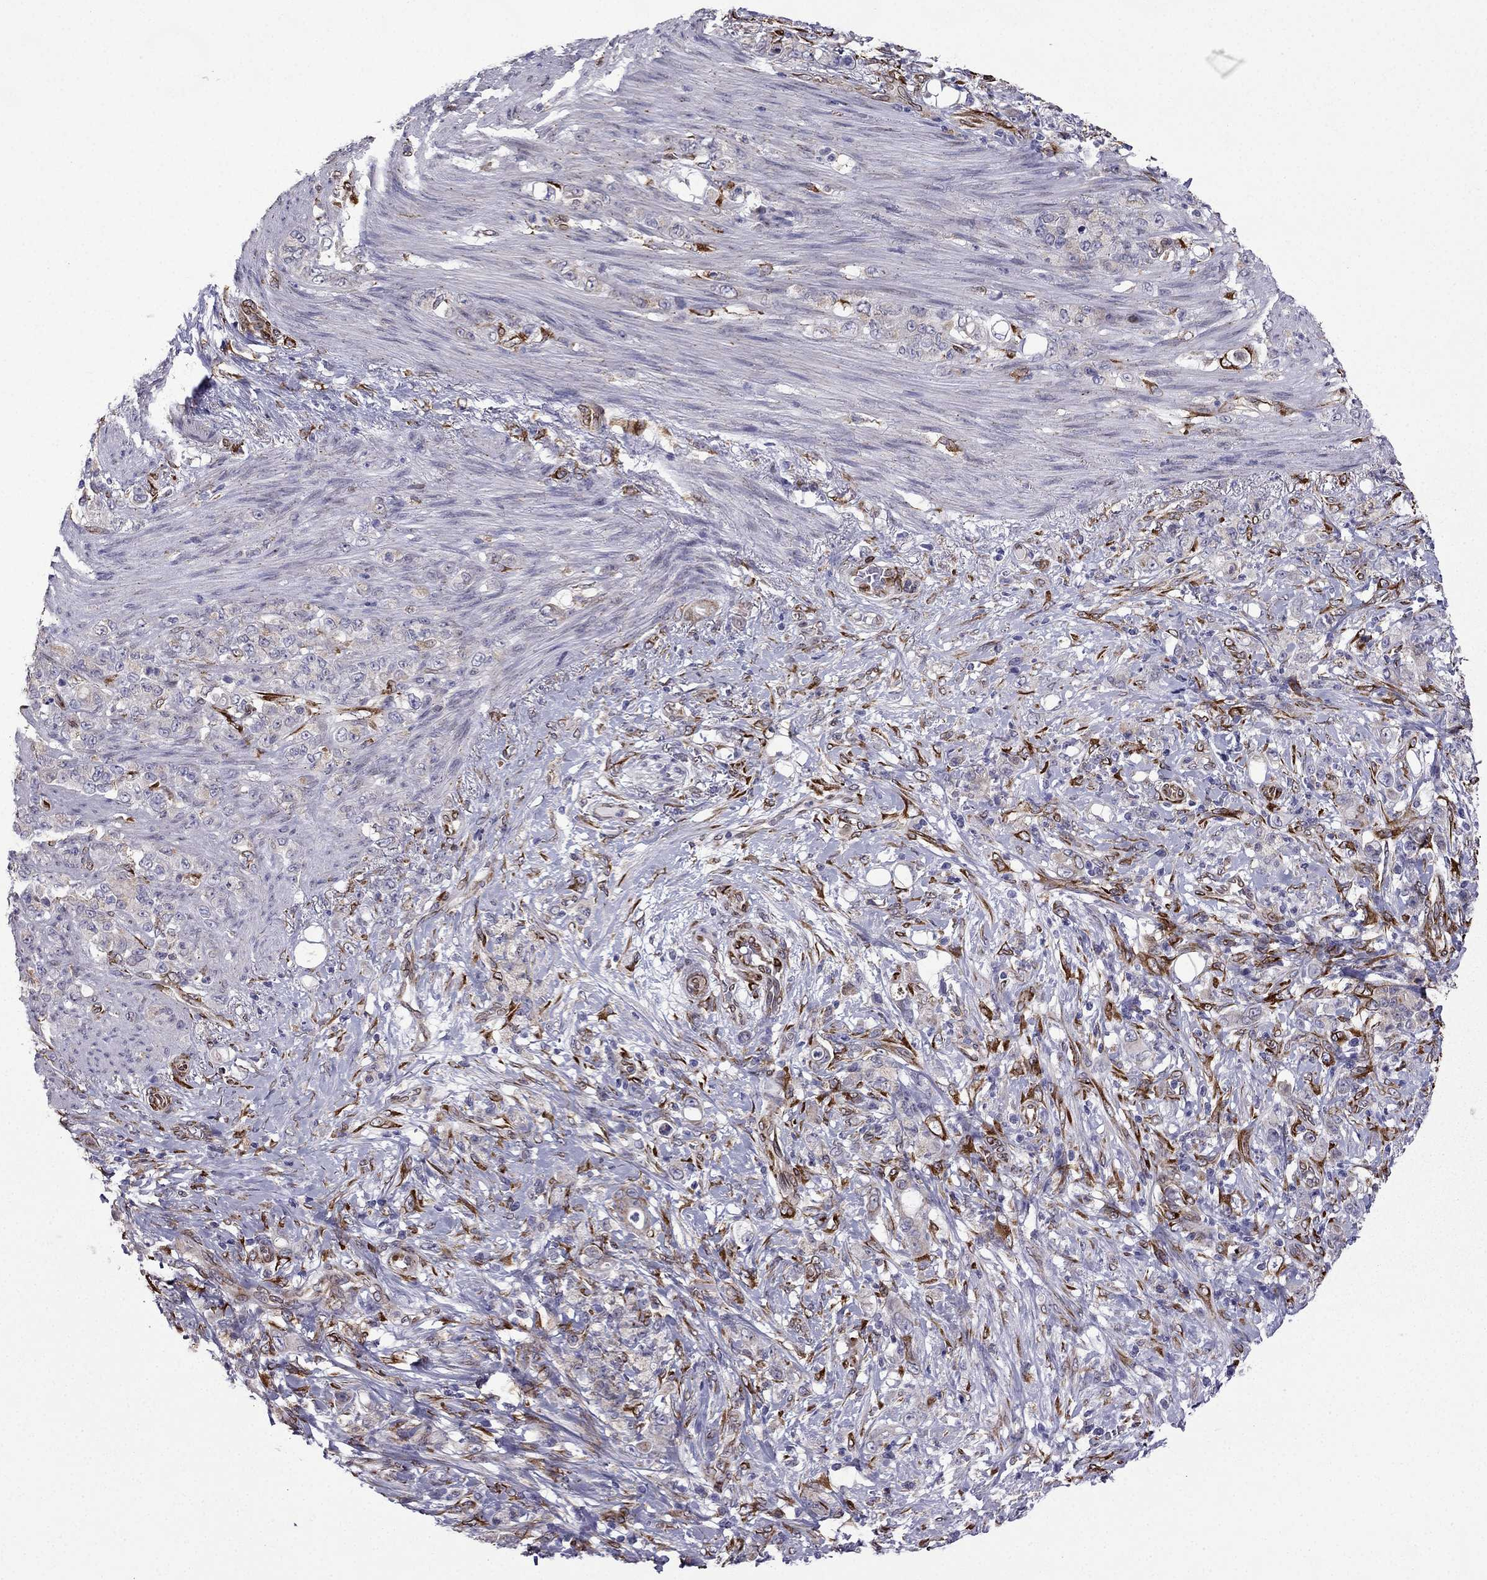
{"staining": {"intensity": "negative", "quantity": "none", "location": "none"}, "tissue": "stomach cancer", "cell_type": "Tumor cells", "image_type": "cancer", "snomed": [{"axis": "morphology", "description": "Adenocarcinoma, NOS"}, {"axis": "topography", "description": "Stomach"}], "caption": "High magnification brightfield microscopy of stomach cancer stained with DAB (3,3'-diaminobenzidine) (brown) and counterstained with hematoxylin (blue): tumor cells show no significant staining.", "gene": "IKBIP", "patient": {"sex": "female", "age": 79}}